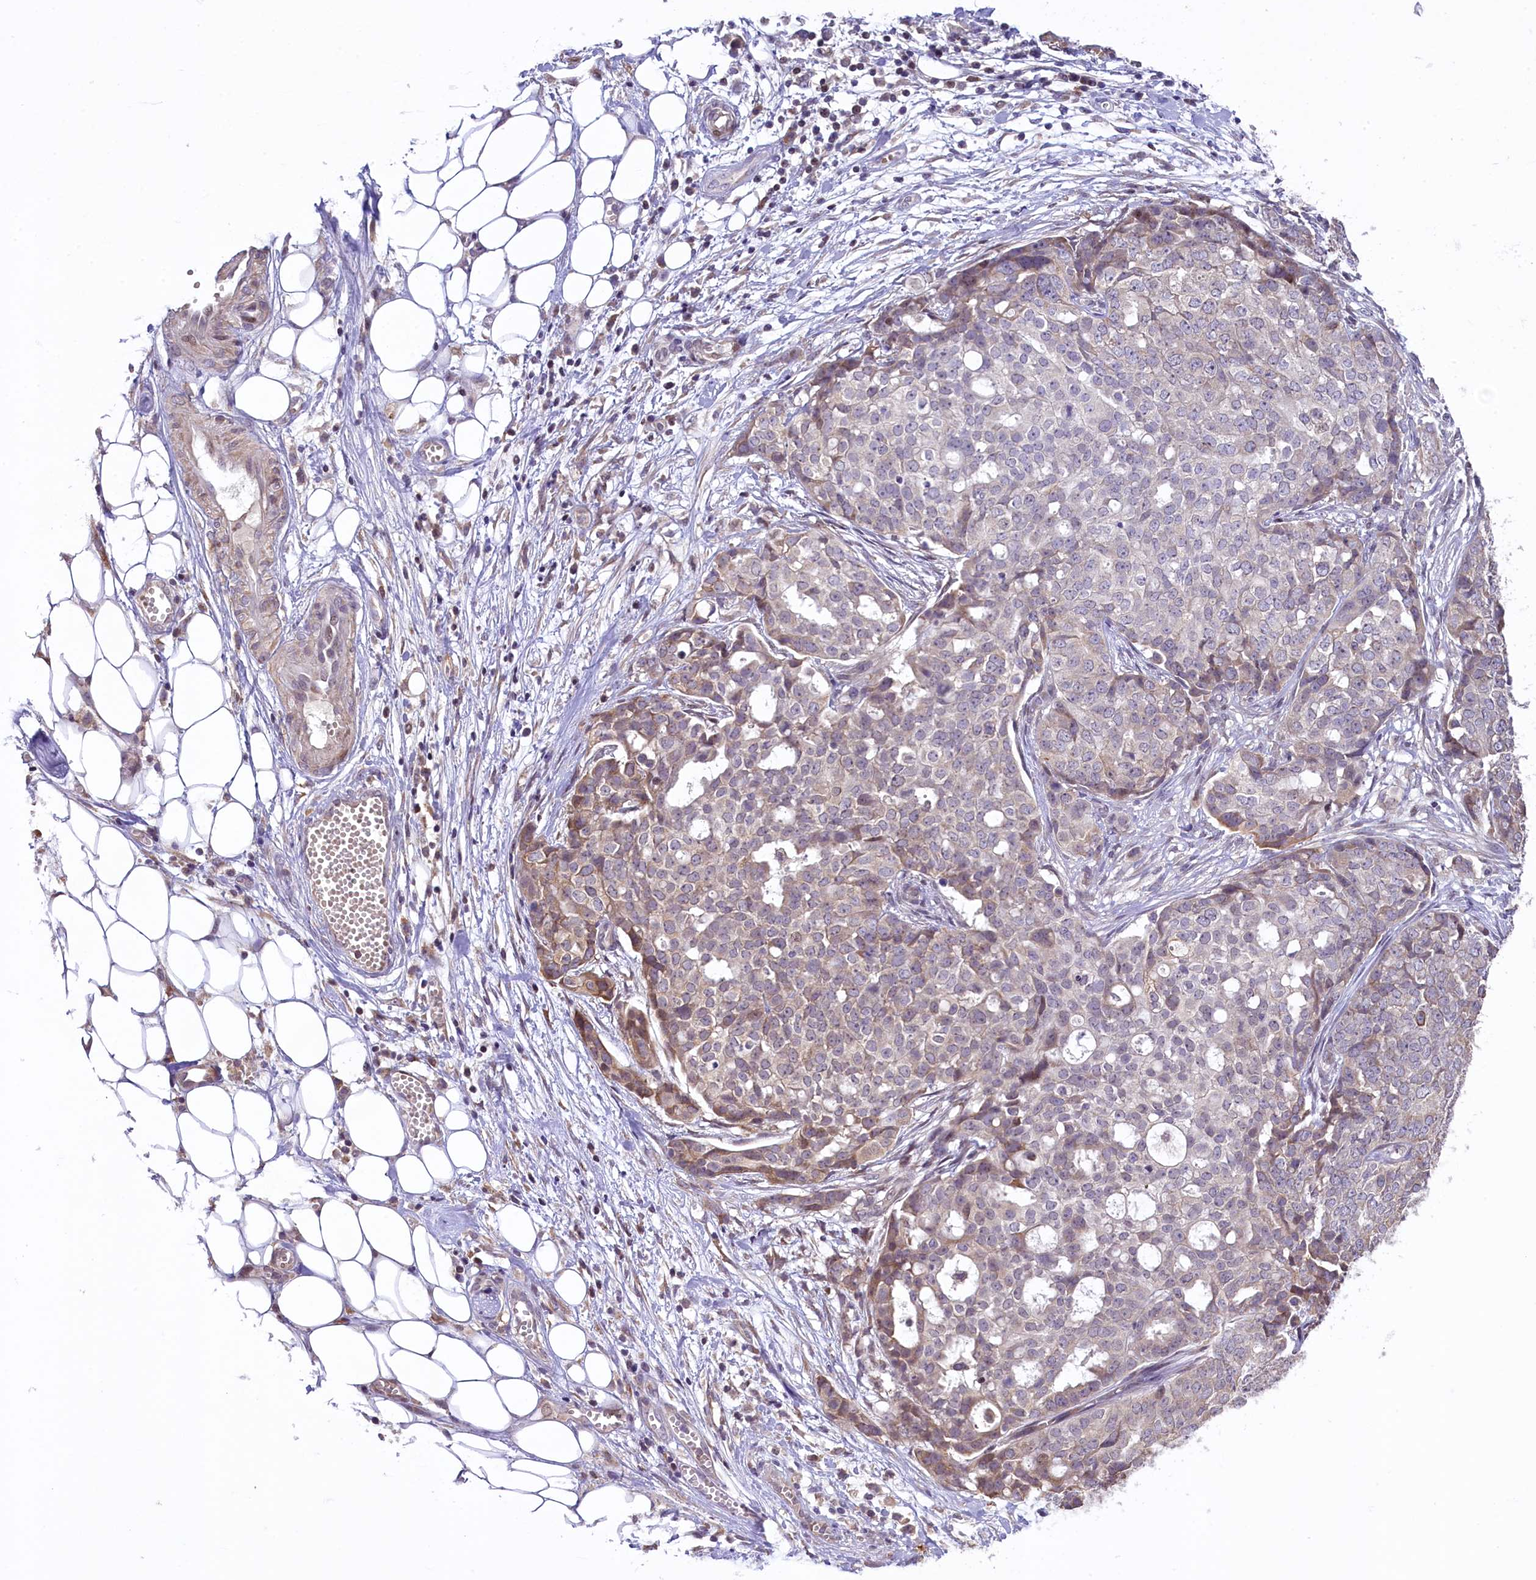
{"staining": {"intensity": "weak", "quantity": "25%-75%", "location": "cytoplasmic/membranous"}, "tissue": "ovarian cancer", "cell_type": "Tumor cells", "image_type": "cancer", "snomed": [{"axis": "morphology", "description": "Cystadenocarcinoma, serous, NOS"}, {"axis": "topography", "description": "Soft tissue"}, {"axis": "topography", "description": "Ovary"}], "caption": "High-magnification brightfield microscopy of ovarian cancer stained with DAB (brown) and counterstained with hematoxylin (blue). tumor cells exhibit weak cytoplasmic/membranous positivity is seen in approximately25%-75% of cells. Using DAB (3,3'-diaminobenzidine) (brown) and hematoxylin (blue) stains, captured at high magnification using brightfield microscopy.", "gene": "RBBP8", "patient": {"sex": "female", "age": 57}}